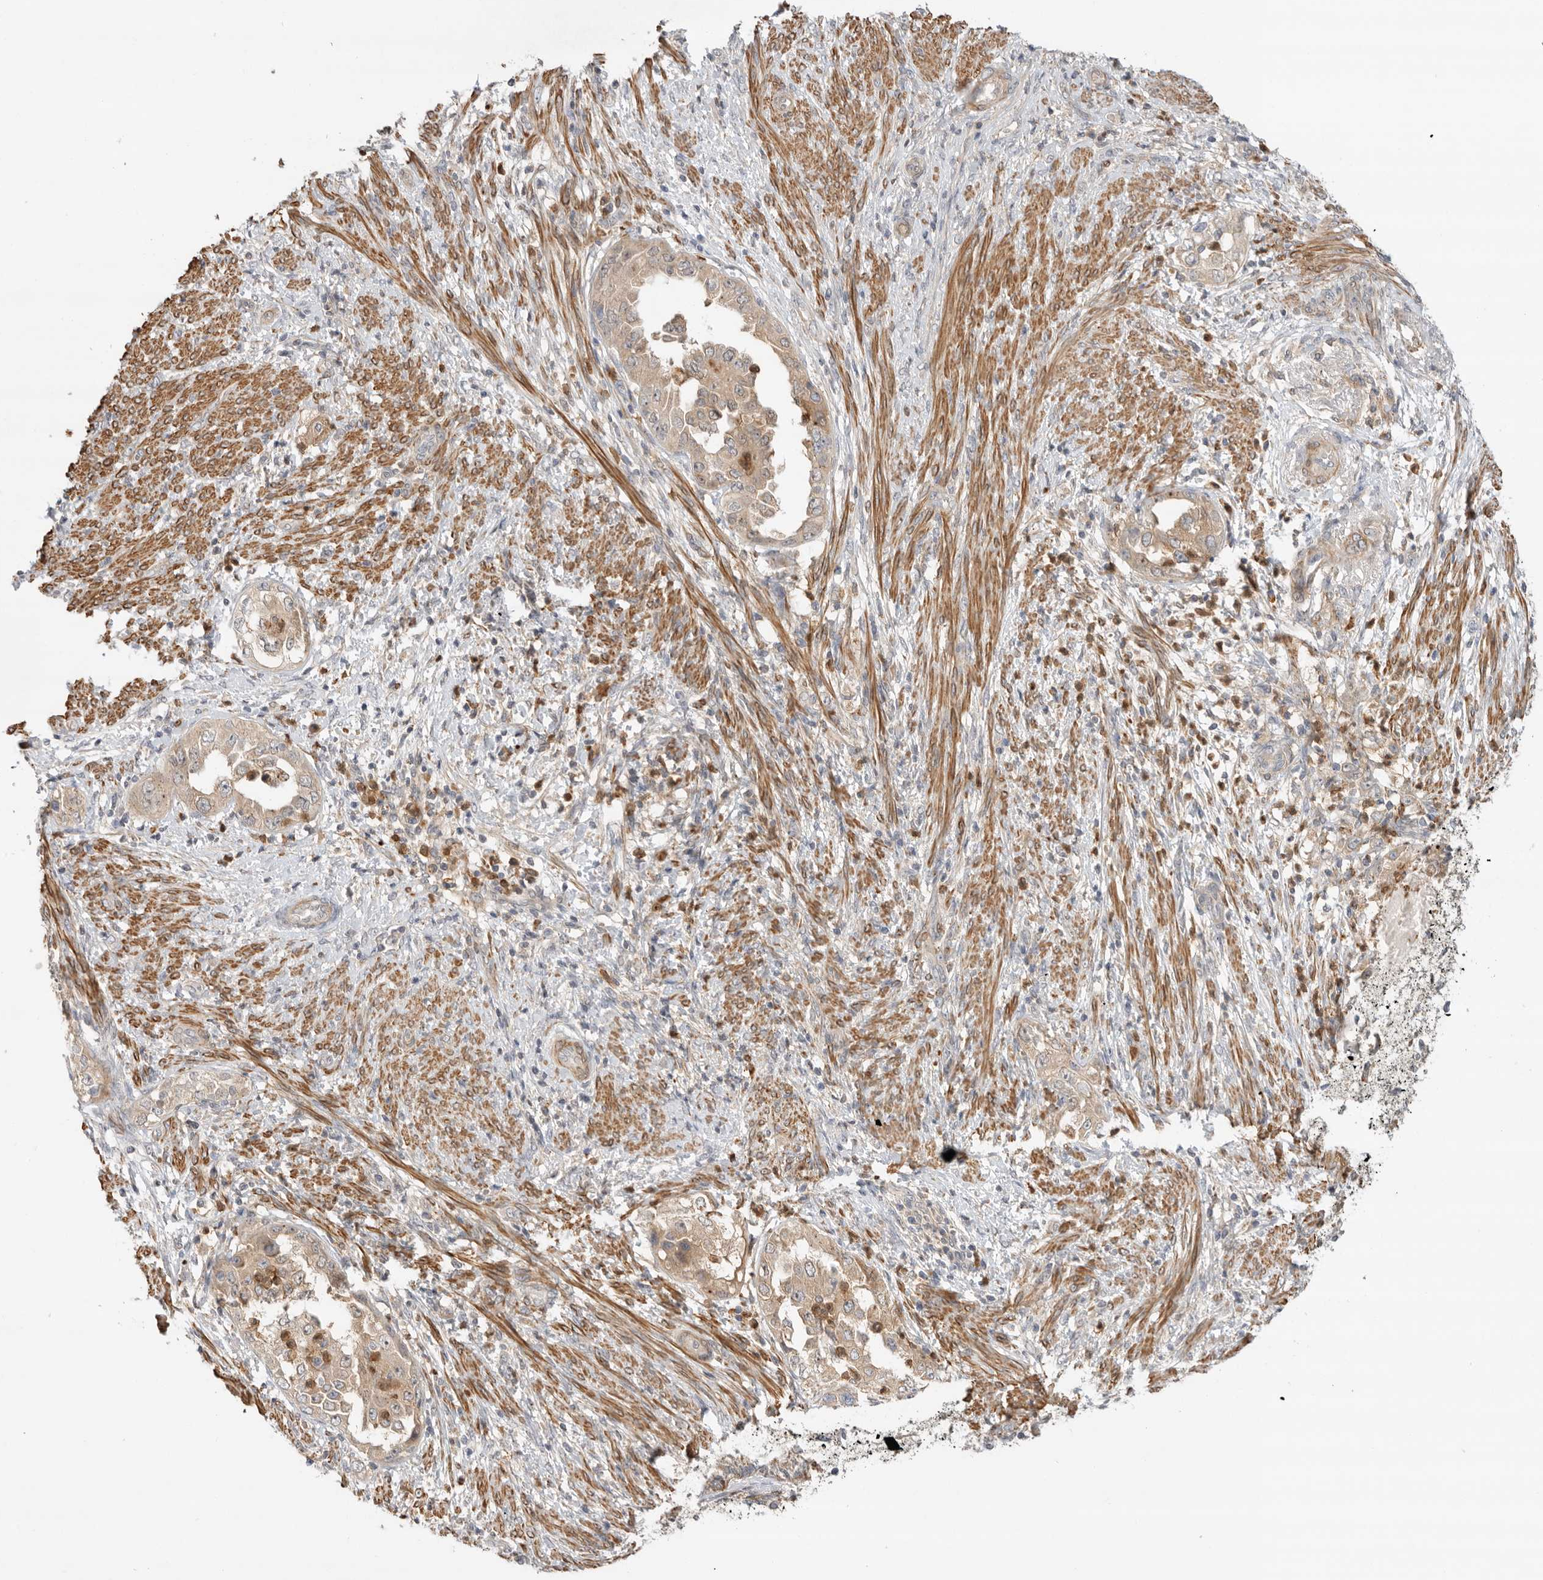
{"staining": {"intensity": "moderate", "quantity": "<25%", "location": "cytoplasmic/membranous"}, "tissue": "endometrial cancer", "cell_type": "Tumor cells", "image_type": "cancer", "snomed": [{"axis": "morphology", "description": "Adenocarcinoma, NOS"}, {"axis": "topography", "description": "Endometrium"}], "caption": "Endometrial cancer (adenocarcinoma) stained for a protein (brown) exhibits moderate cytoplasmic/membranous positive staining in approximately <25% of tumor cells.", "gene": "GNE", "patient": {"sex": "female", "age": 85}}